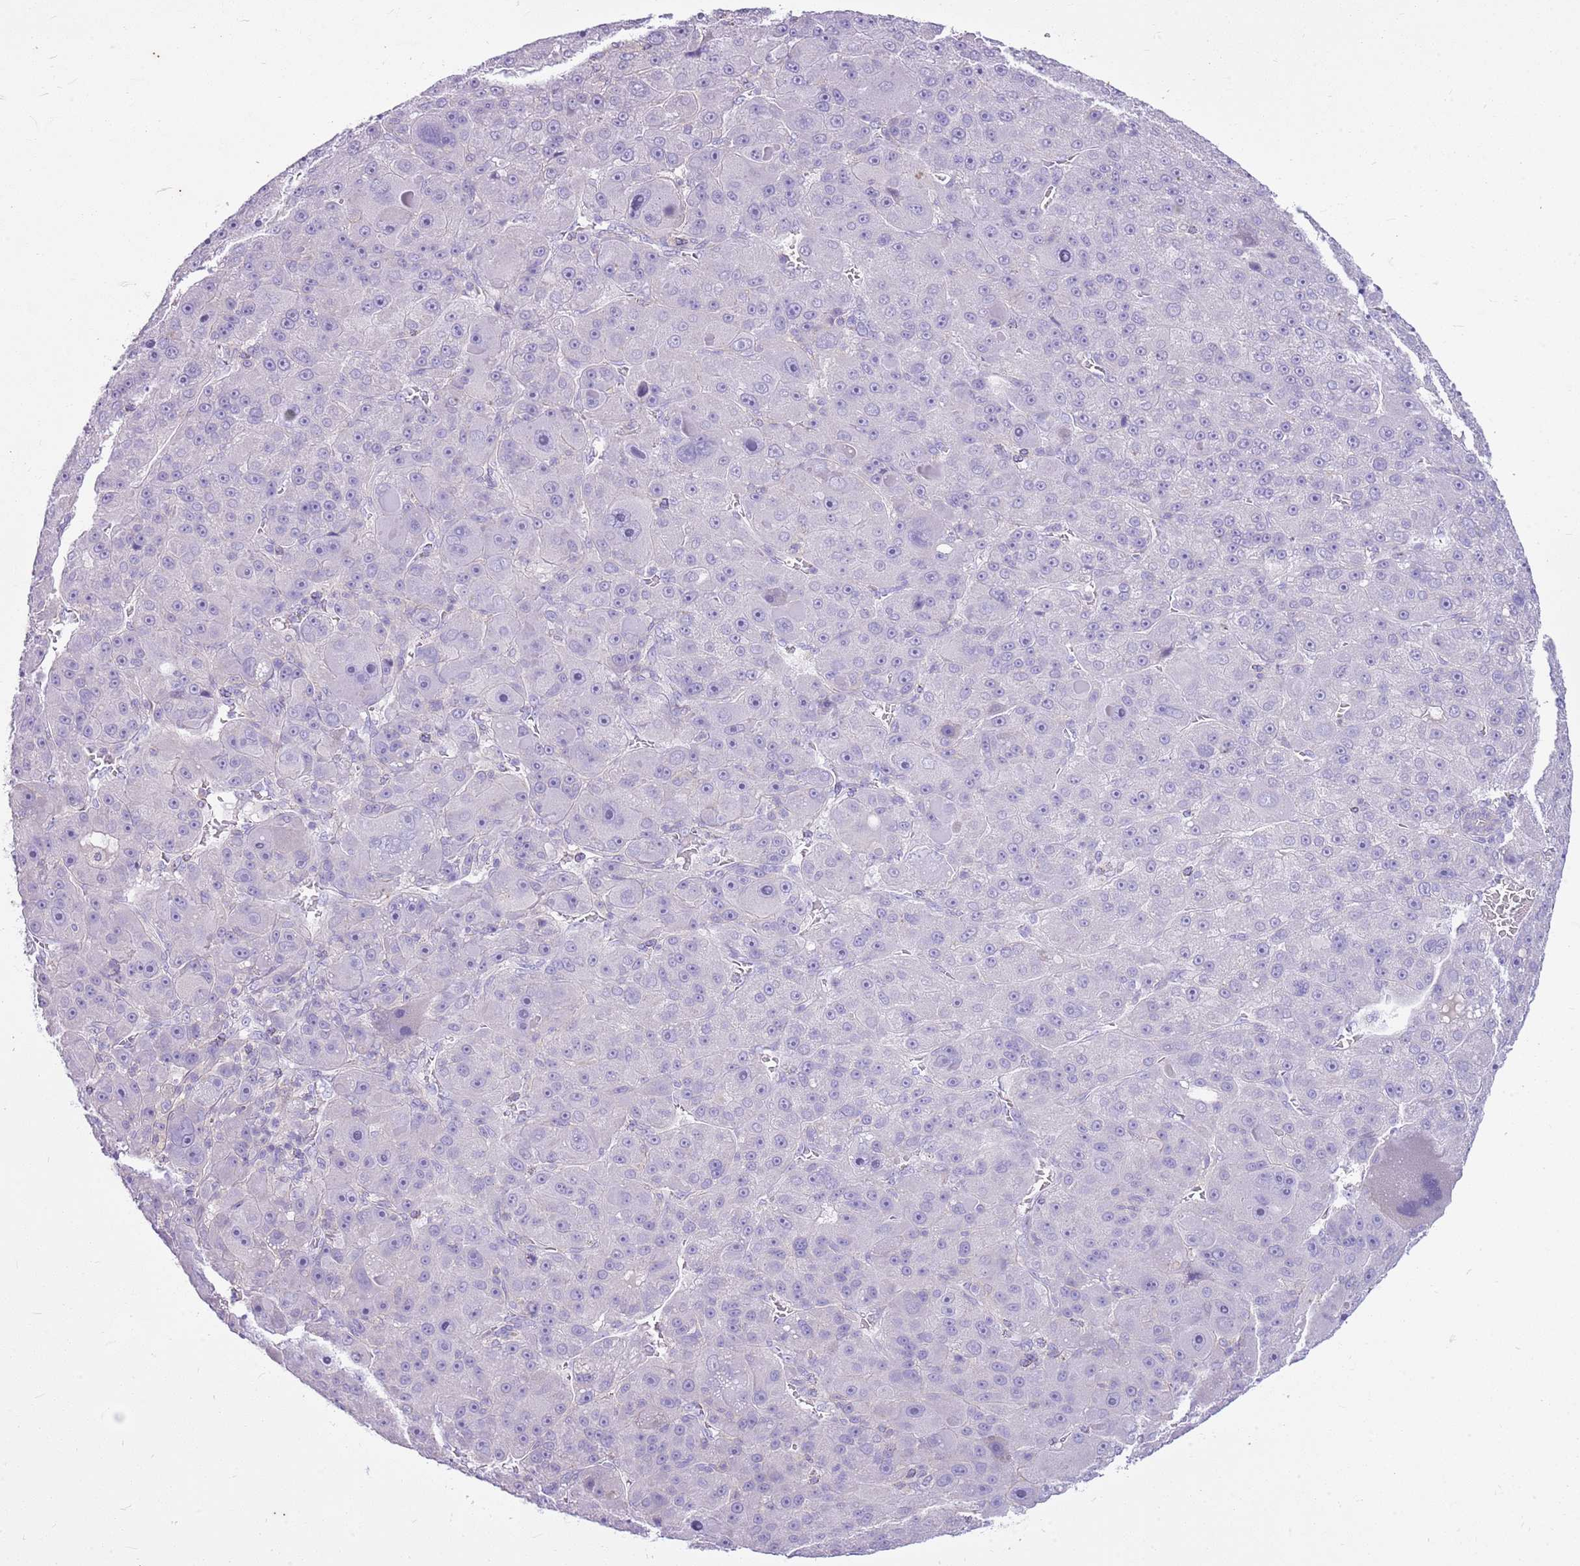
{"staining": {"intensity": "negative", "quantity": "none", "location": "none"}, "tissue": "liver cancer", "cell_type": "Tumor cells", "image_type": "cancer", "snomed": [{"axis": "morphology", "description": "Carcinoma, Hepatocellular, NOS"}, {"axis": "topography", "description": "Liver"}], "caption": "Image shows no protein expression in tumor cells of hepatocellular carcinoma (liver) tissue.", "gene": "CNPPD1", "patient": {"sex": "male", "age": 76}}